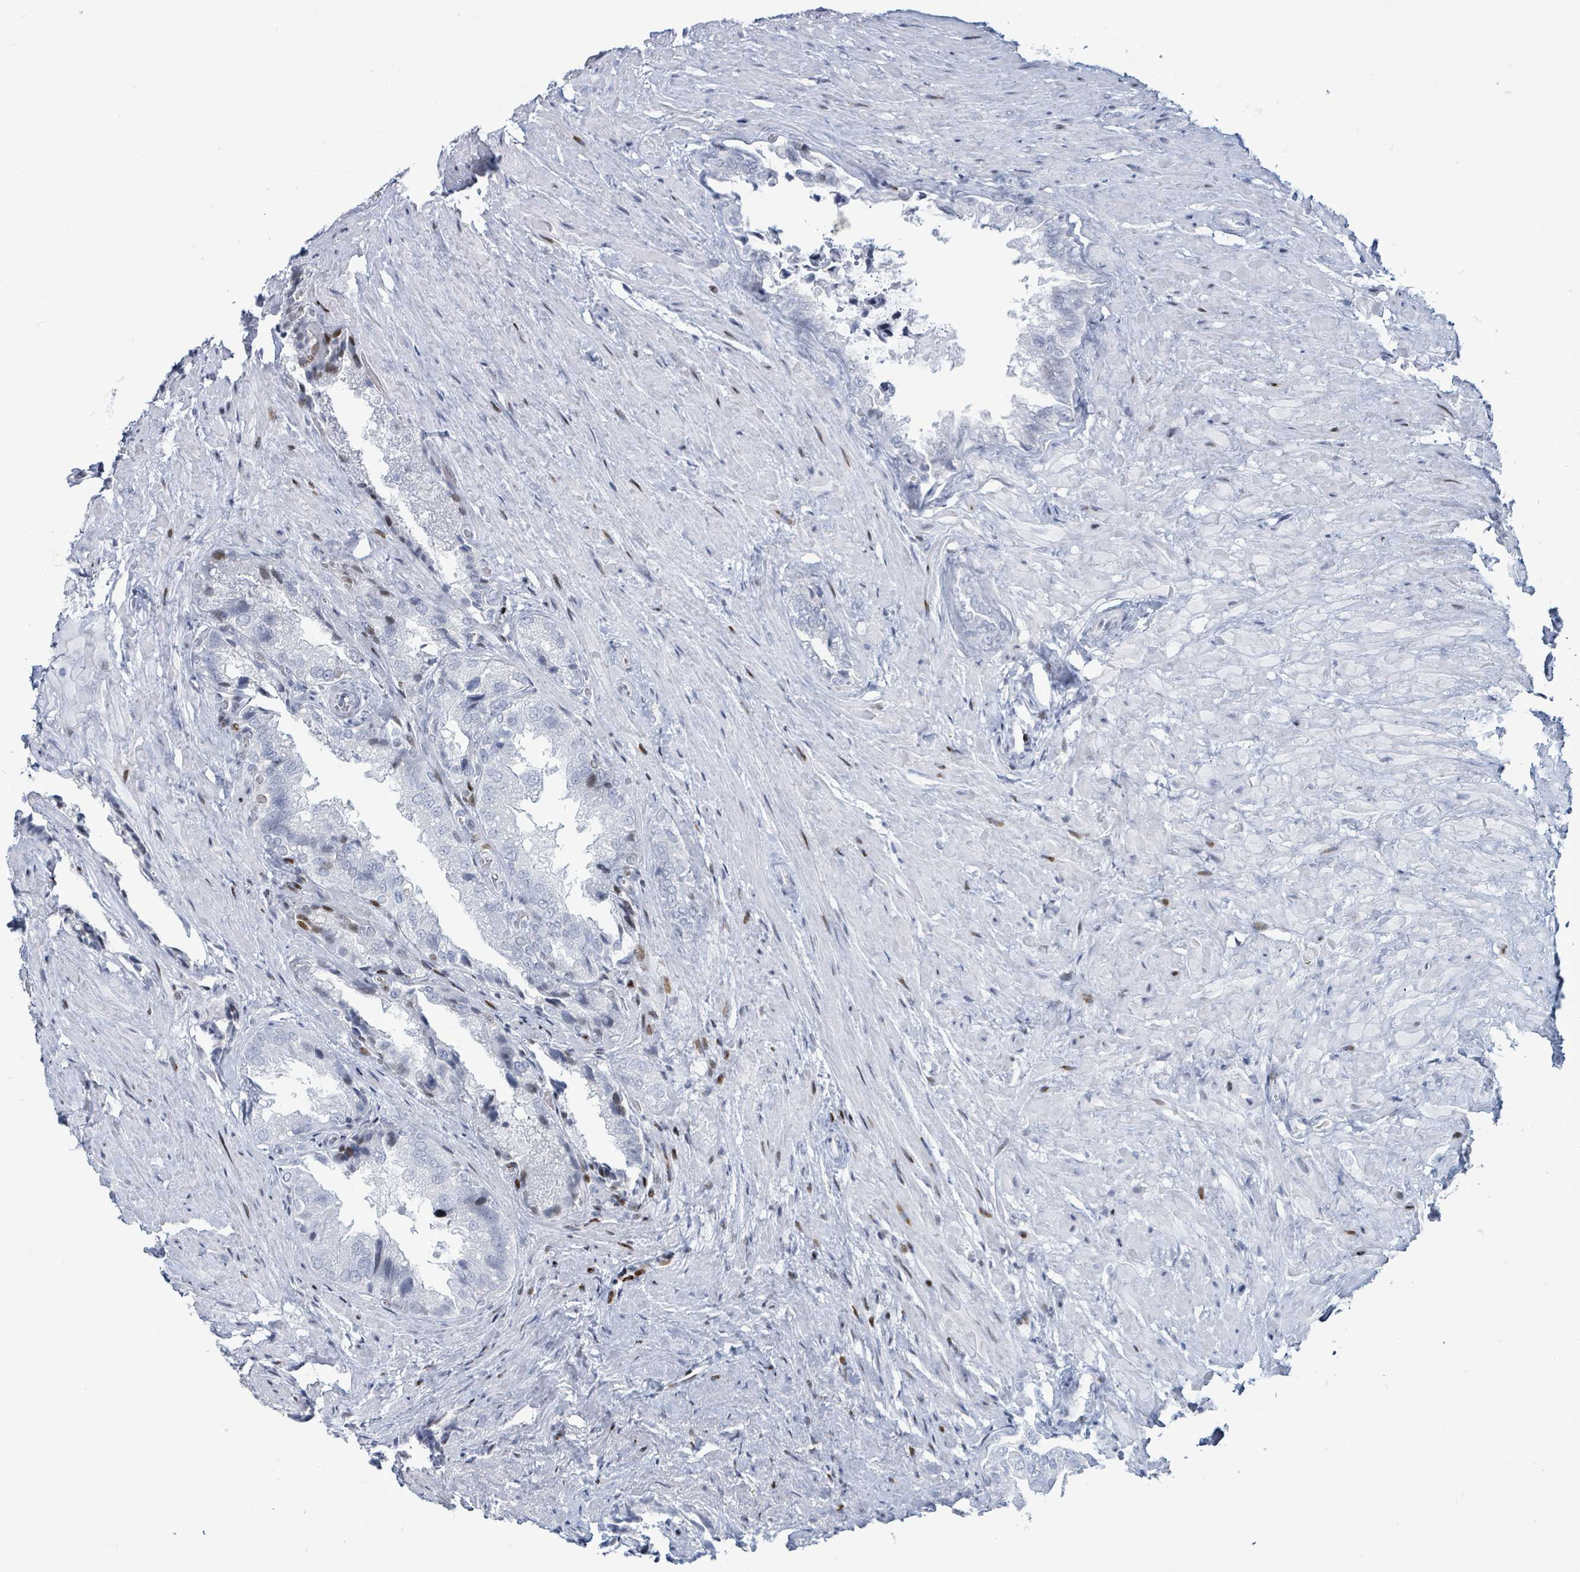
{"staining": {"intensity": "moderate", "quantity": "<25%", "location": "nuclear"}, "tissue": "seminal vesicle", "cell_type": "Glandular cells", "image_type": "normal", "snomed": [{"axis": "morphology", "description": "Normal tissue, NOS"}, {"axis": "topography", "description": "Seminal veicle"}, {"axis": "topography", "description": "Peripheral nerve tissue"}], "caption": "Moderate nuclear expression is identified in about <25% of glandular cells in normal seminal vesicle. The staining is performed using DAB brown chromogen to label protein expression. The nuclei are counter-stained blue using hematoxylin.", "gene": "MALL", "patient": {"sex": "male", "age": 63}}